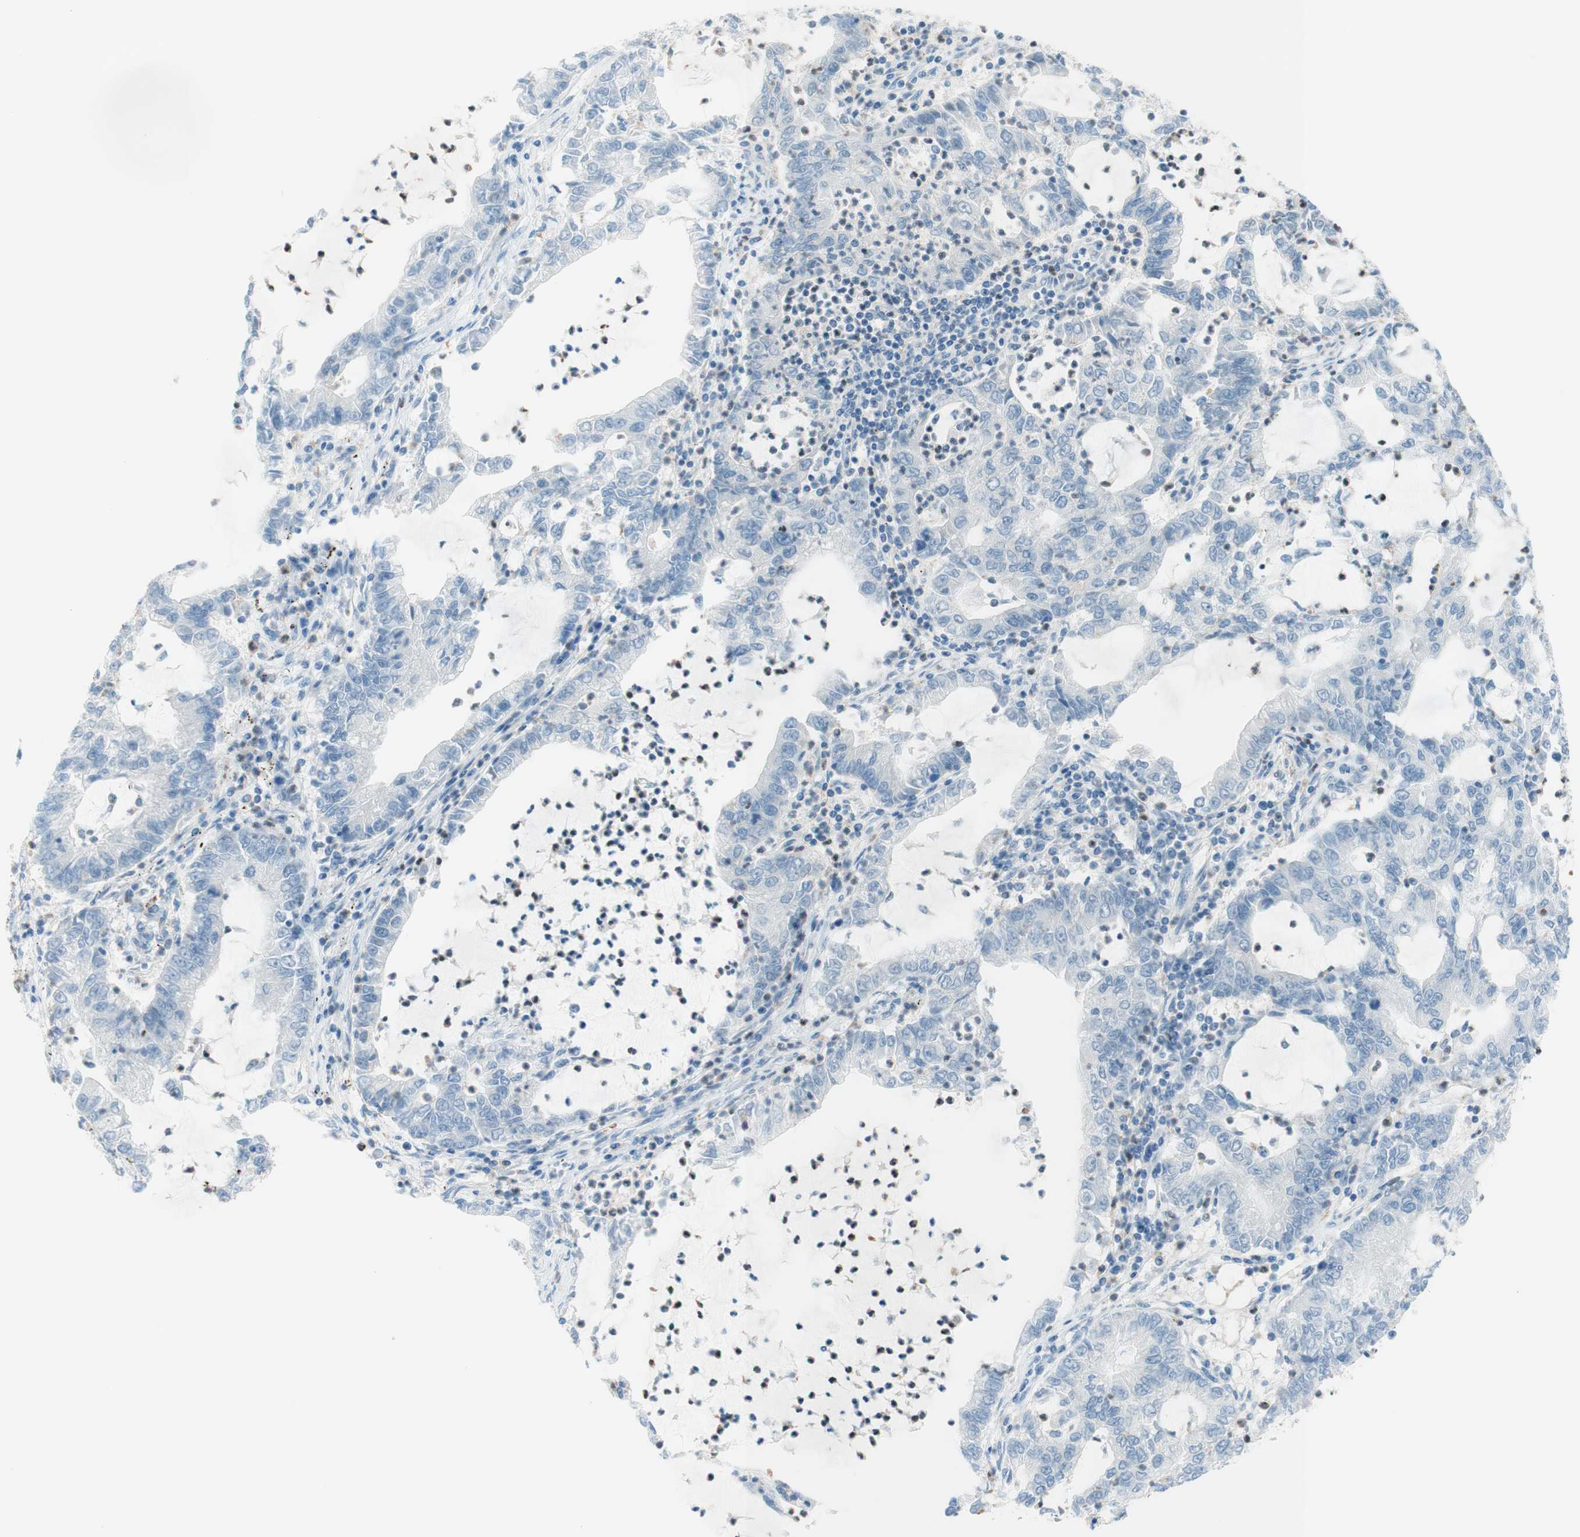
{"staining": {"intensity": "negative", "quantity": "none", "location": "none"}, "tissue": "lung cancer", "cell_type": "Tumor cells", "image_type": "cancer", "snomed": [{"axis": "morphology", "description": "Adenocarcinoma, NOS"}, {"axis": "topography", "description": "Lung"}], "caption": "Histopathology image shows no protein expression in tumor cells of lung adenocarcinoma tissue.", "gene": "JPH1", "patient": {"sex": "female", "age": 51}}